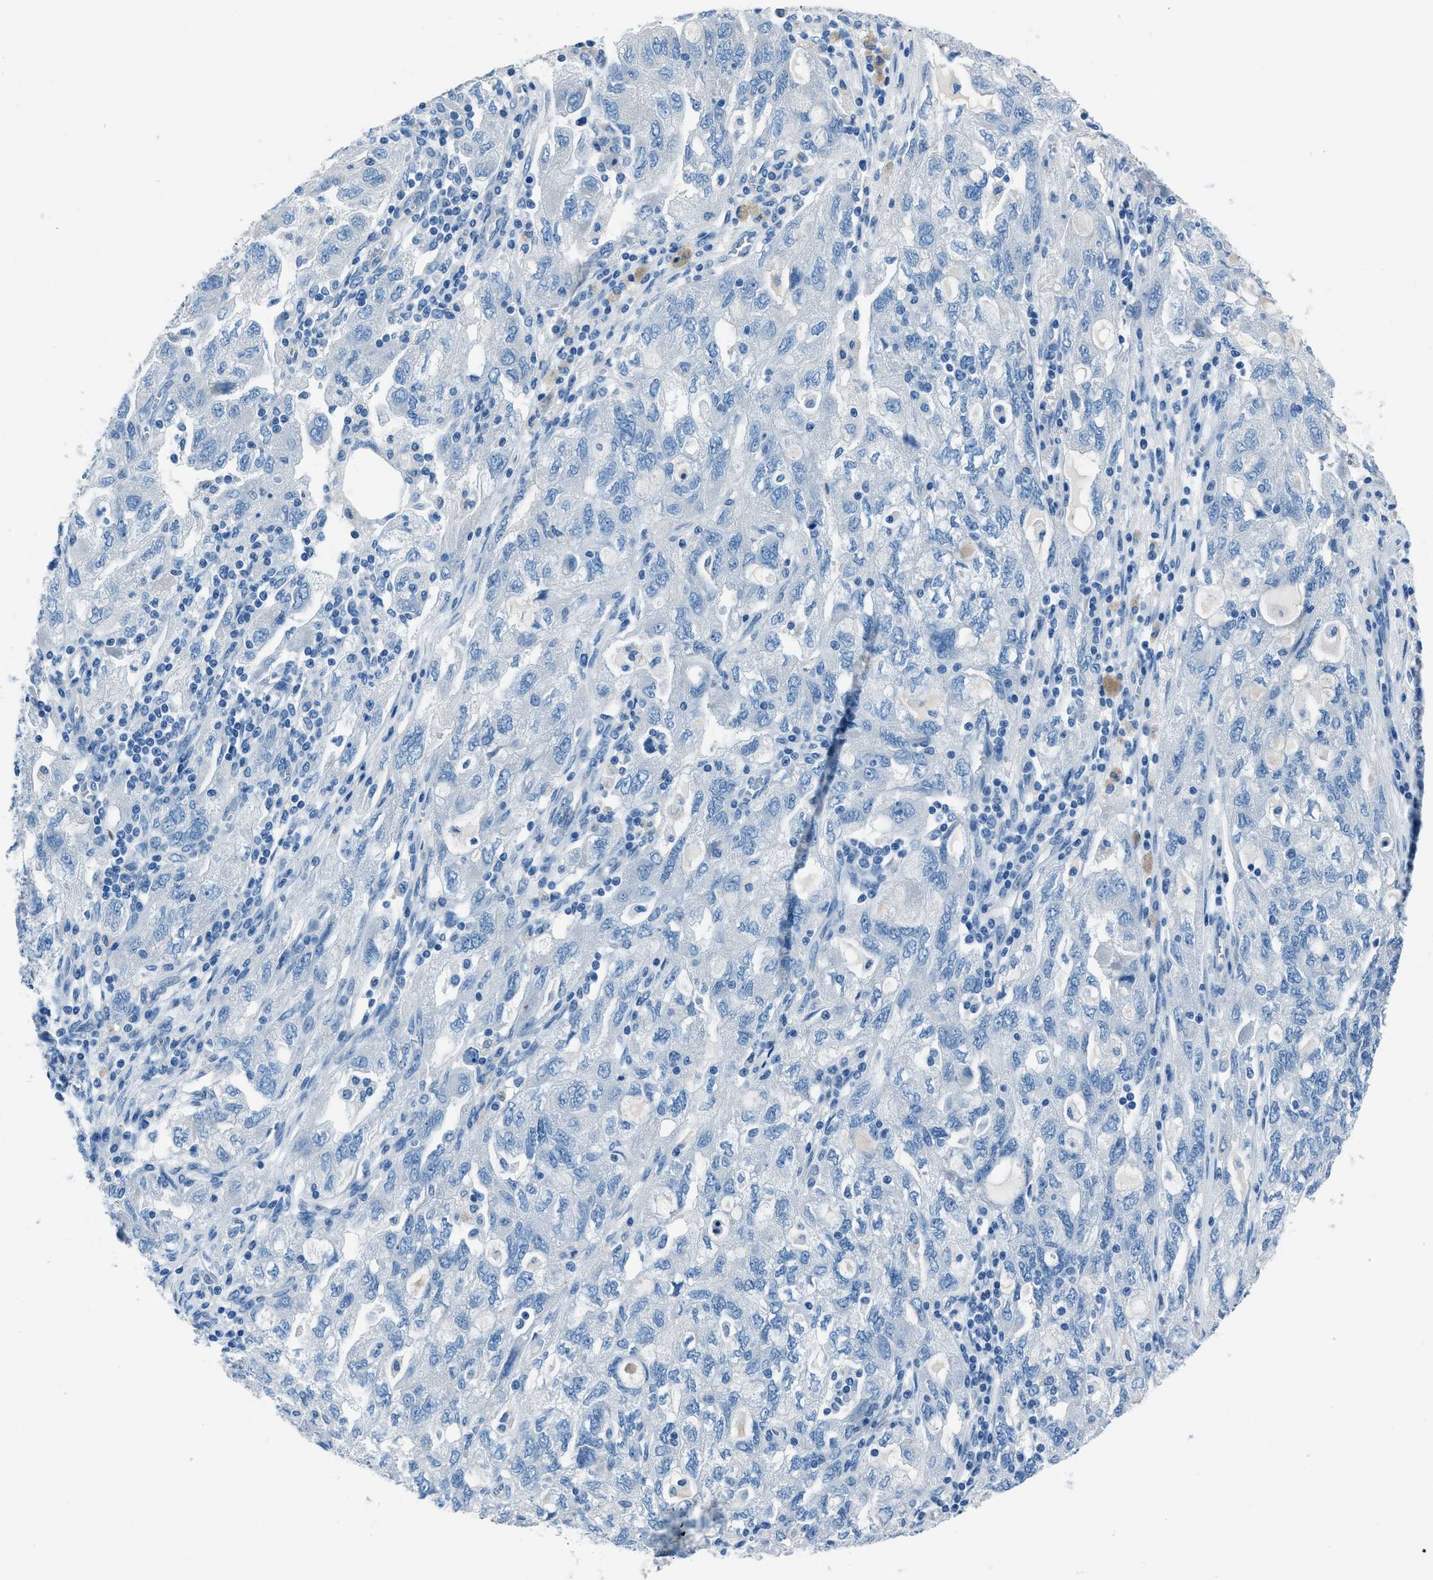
{"staining": {"intensity": "negative", "quantity": "none", "location": "none"}, "tissue": "ovarian cancer", "cell_type": "Tumor cells", "image_type": "cancer", "snomed": [{"axis": "morphology", "description": "Carcinoma, NOS"}, {"axis": "morphology", "description": "Cystadenocarcinoma, serous, NOS"}, {"axis": "topography", "description": "Ovary"}], "caption": "This is an IHC photomicrograph of carcinoma (ovarian). There is no positivity in tumor cells.", "gene": "AMACR", "patient": {"sex": "female", "age": 69}}